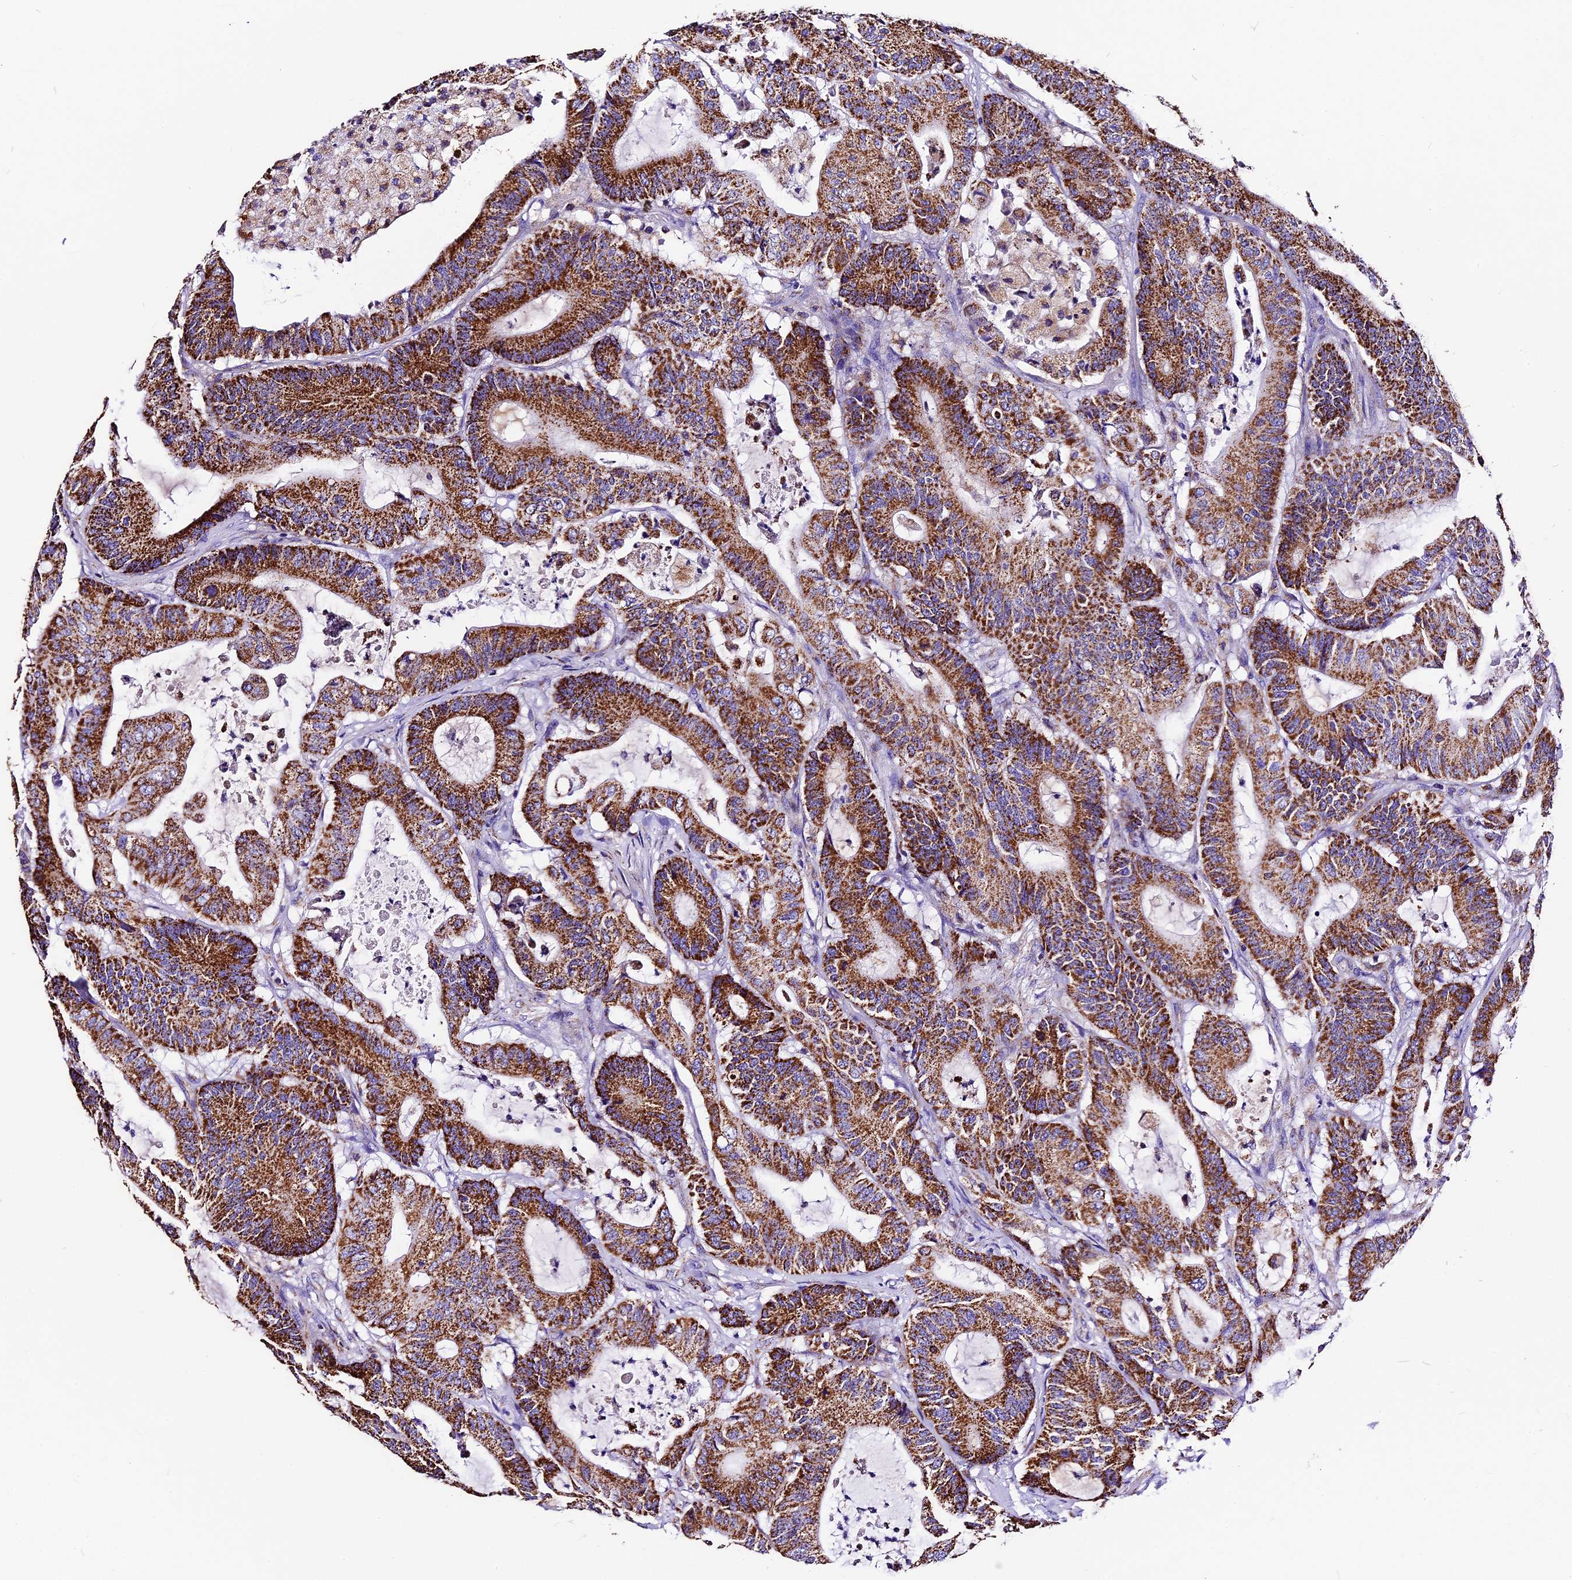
{"staining": {"intensity": "strong", "quantity": ">75%", "location": "cytoplasmic/membranous"}, "tissue": "colorectal cancer", "cell_type": "Tumor cells", "image_type": "cancer", "snomed": [{"axis": "morphology", "description": "Adenocarcinoma, NOS"}, {"axis": "topography", "description": "Colon"}], "caption": "IHC (DAB) staining of adenocarcinoma (colorectal) displays strong cytoplasmic/membranous protein expression in approximately >75% of tumor cells.", "gene": "DCAF5", "patient": {"sex": "female", "age": 84}}